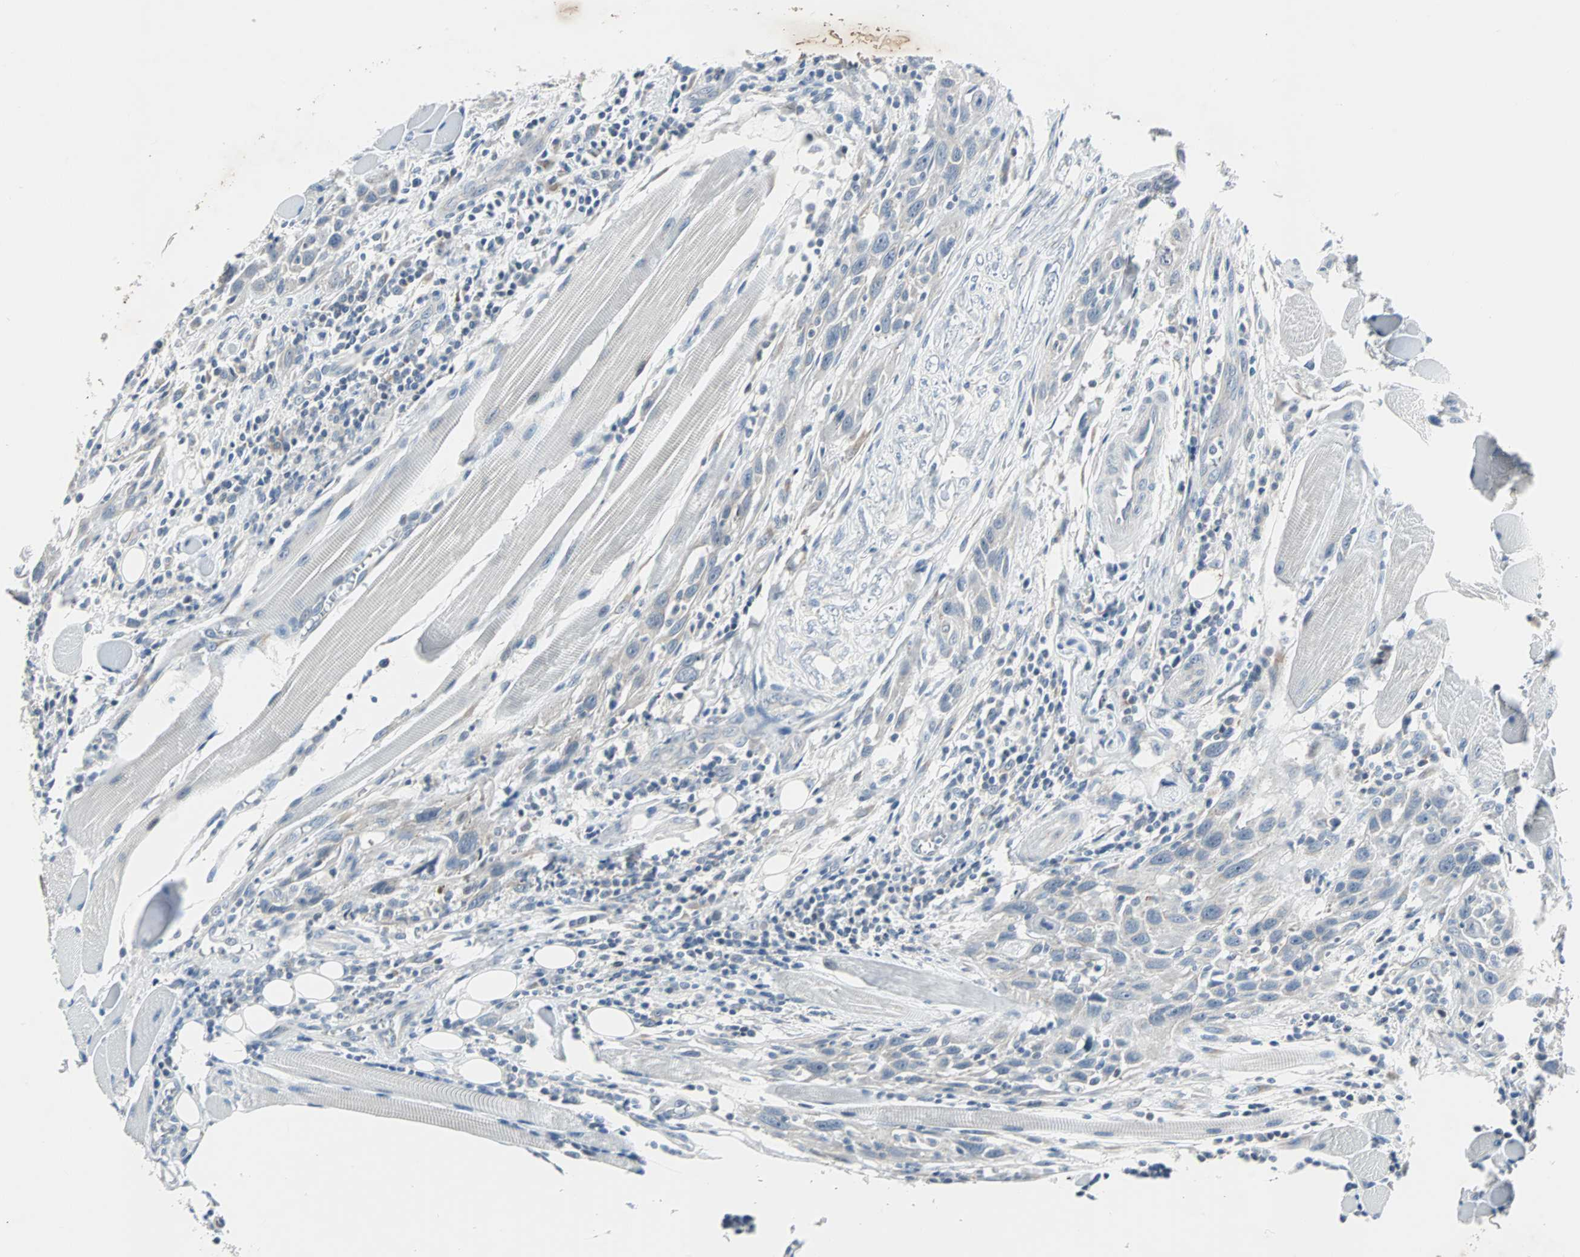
{"staining": {"intensity": "negative", "quantity": "none", "location": "none"}, "tissue": "head and neck cancer", "cell_type": "Tumor cells", "image_type": "cancer", "snomed": [{"axis": "morphology", "description": "Squamous cell carcinoma, NOS"}, {"axis": "topography", "description": "Oral tissue"}, {"axis": "topography", "description": "Head-Neck"}], "caption": "Immunohistochemistry (IHC) of head and neck cancer exhibits no positivity in tumor cells.", "gene": "SOX30", "patient": {"sex": "female", "age": 50}}